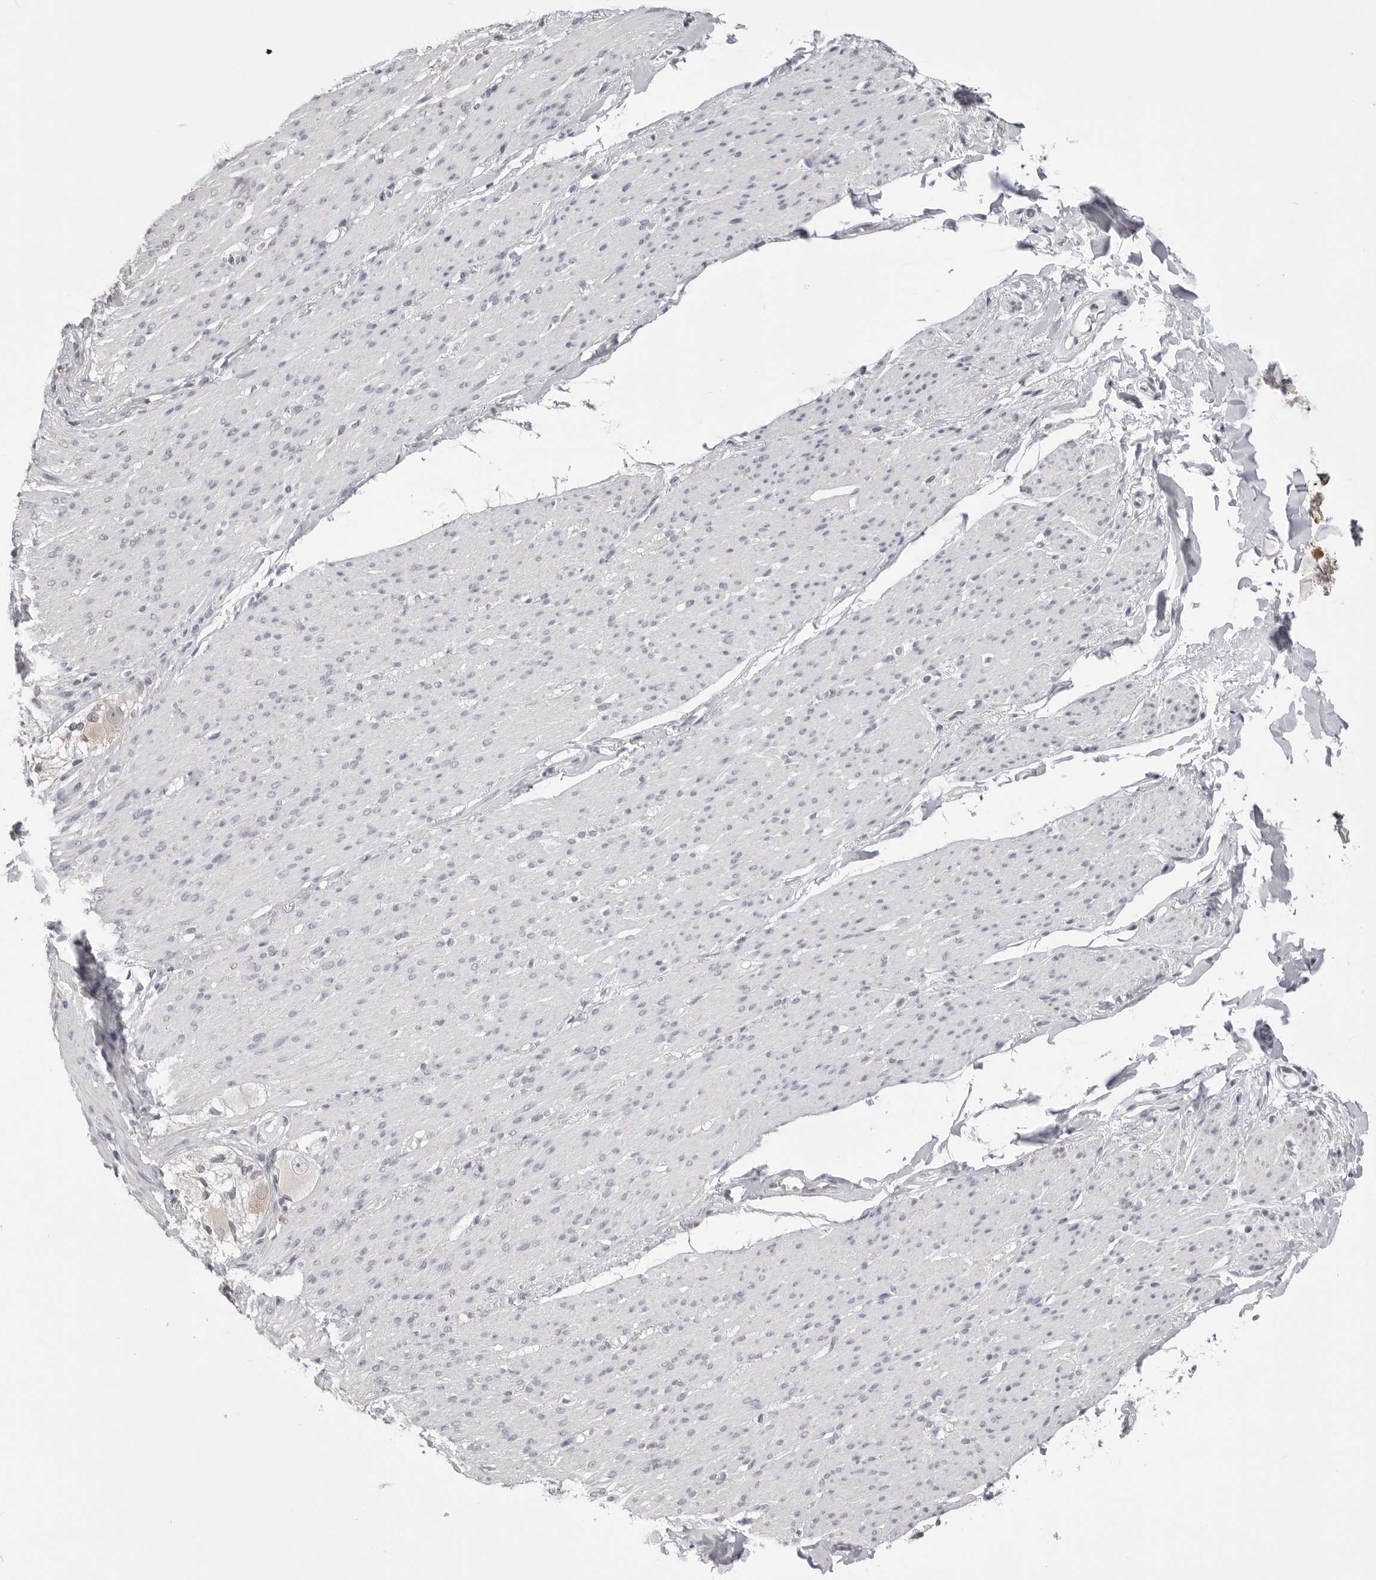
{"staining": {"intensity": "negative", "quantity": "none", "location": "none"}, "tissue": "smooth muscle", "cell_type": "Smooth muscle cells", "image_type": "normal", "snomed": [{"axis": "morphology", "description": "Normal tissue, NOS"}, {"axis": "topography", "description": "Colon"}, {"axis": "topography", "description": "Peripheral nerve tissue"}], "caption": "Protein analysis of normal smooth muscle reveals no significant positivity in smooth muscle cells.", "gene": "YWHAG", "patient": {"sex": "female", "age": 61}}